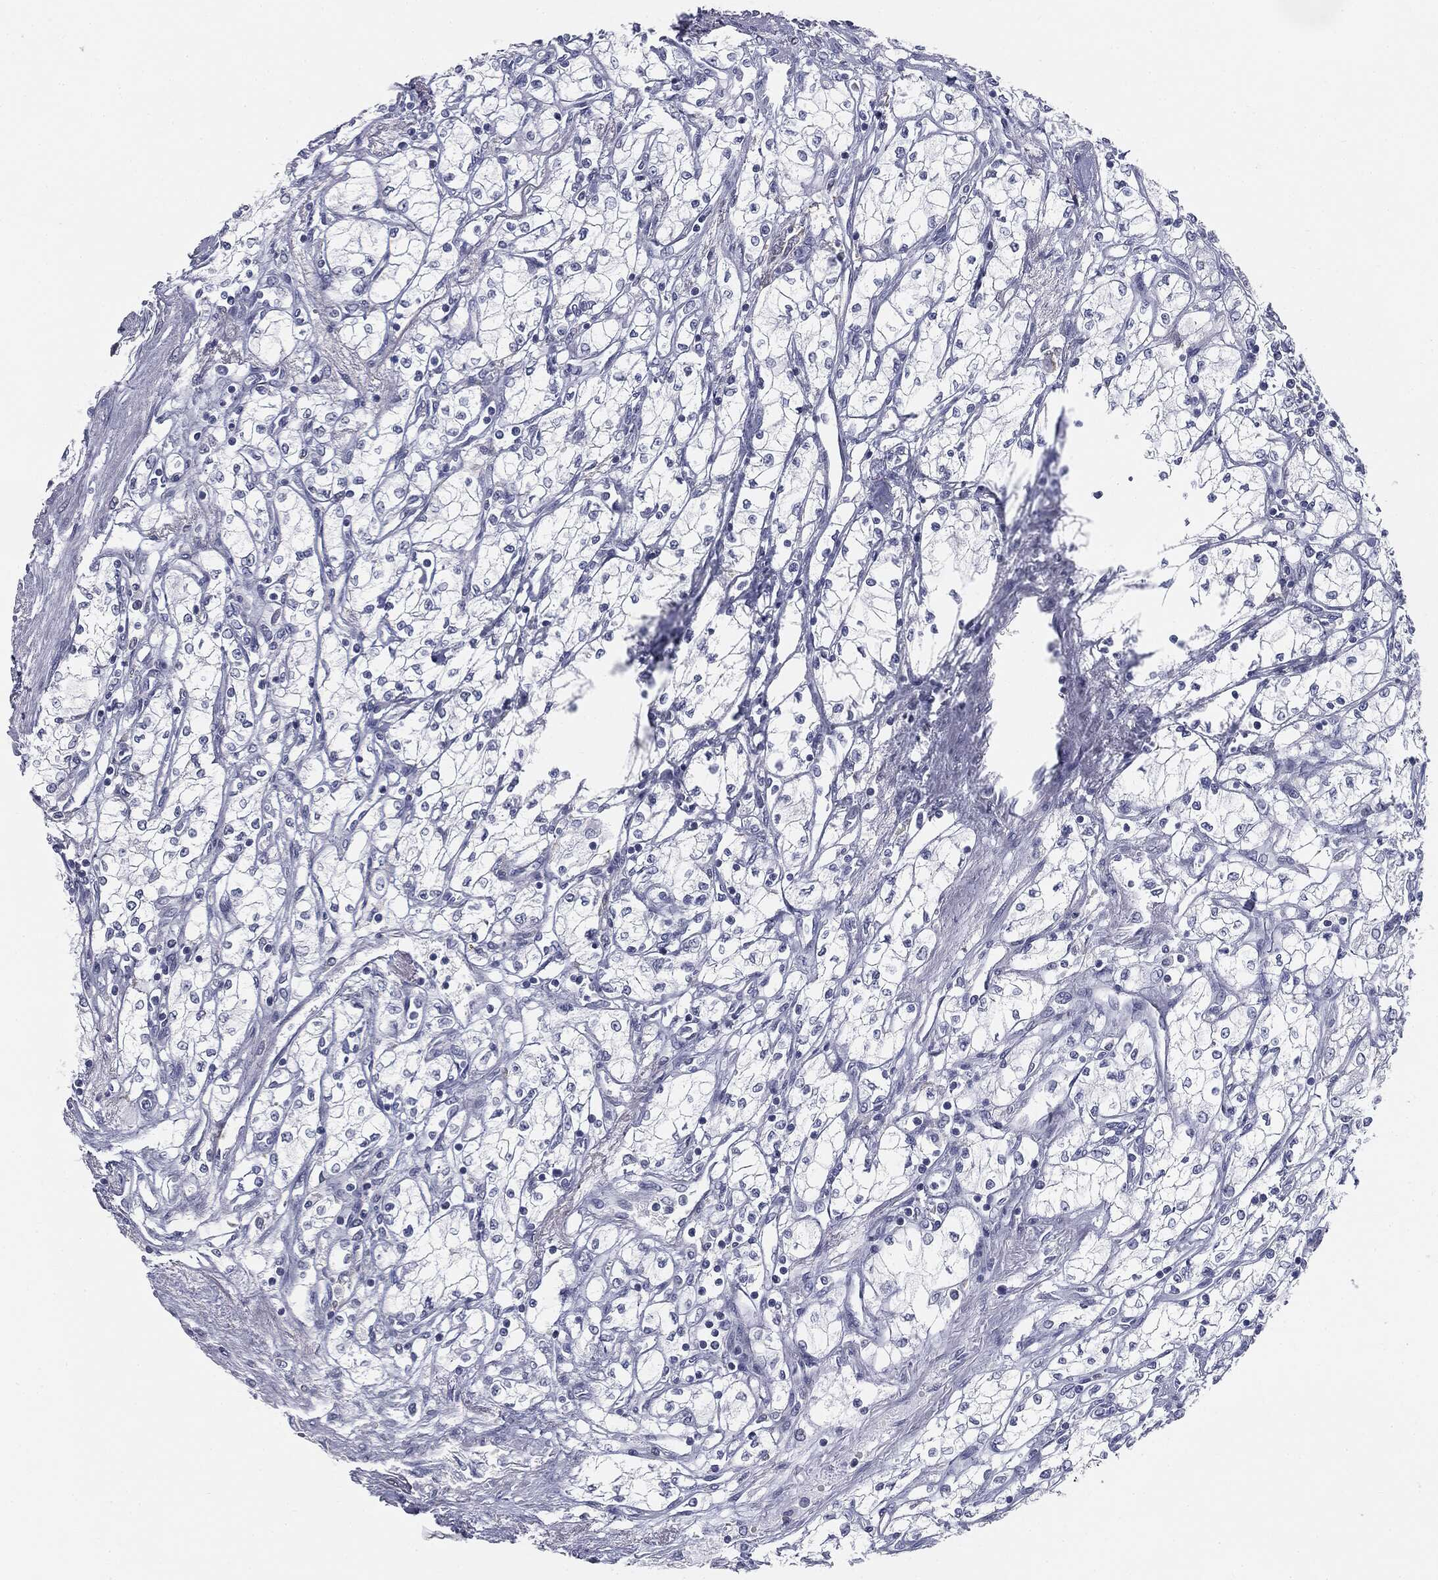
{"staining": {"intensity": "negative", "quantity": "none", "location": "none"}, "tissue": "renal cancer", "cell_type": "Tumor cells", "image_type": "cancer", "snomed": [{"axis": "morphology", "description": "Adenocarcinoma, NOS"}, {"axis": "topography", "description": "Kidney"}], "caption": "Protein analysis of renal cancer (adenocarcinoma) demonstrates no significant staining in tumor cells.", "gene": "TPO", "patient": {"sex": "male", "age": 59}}